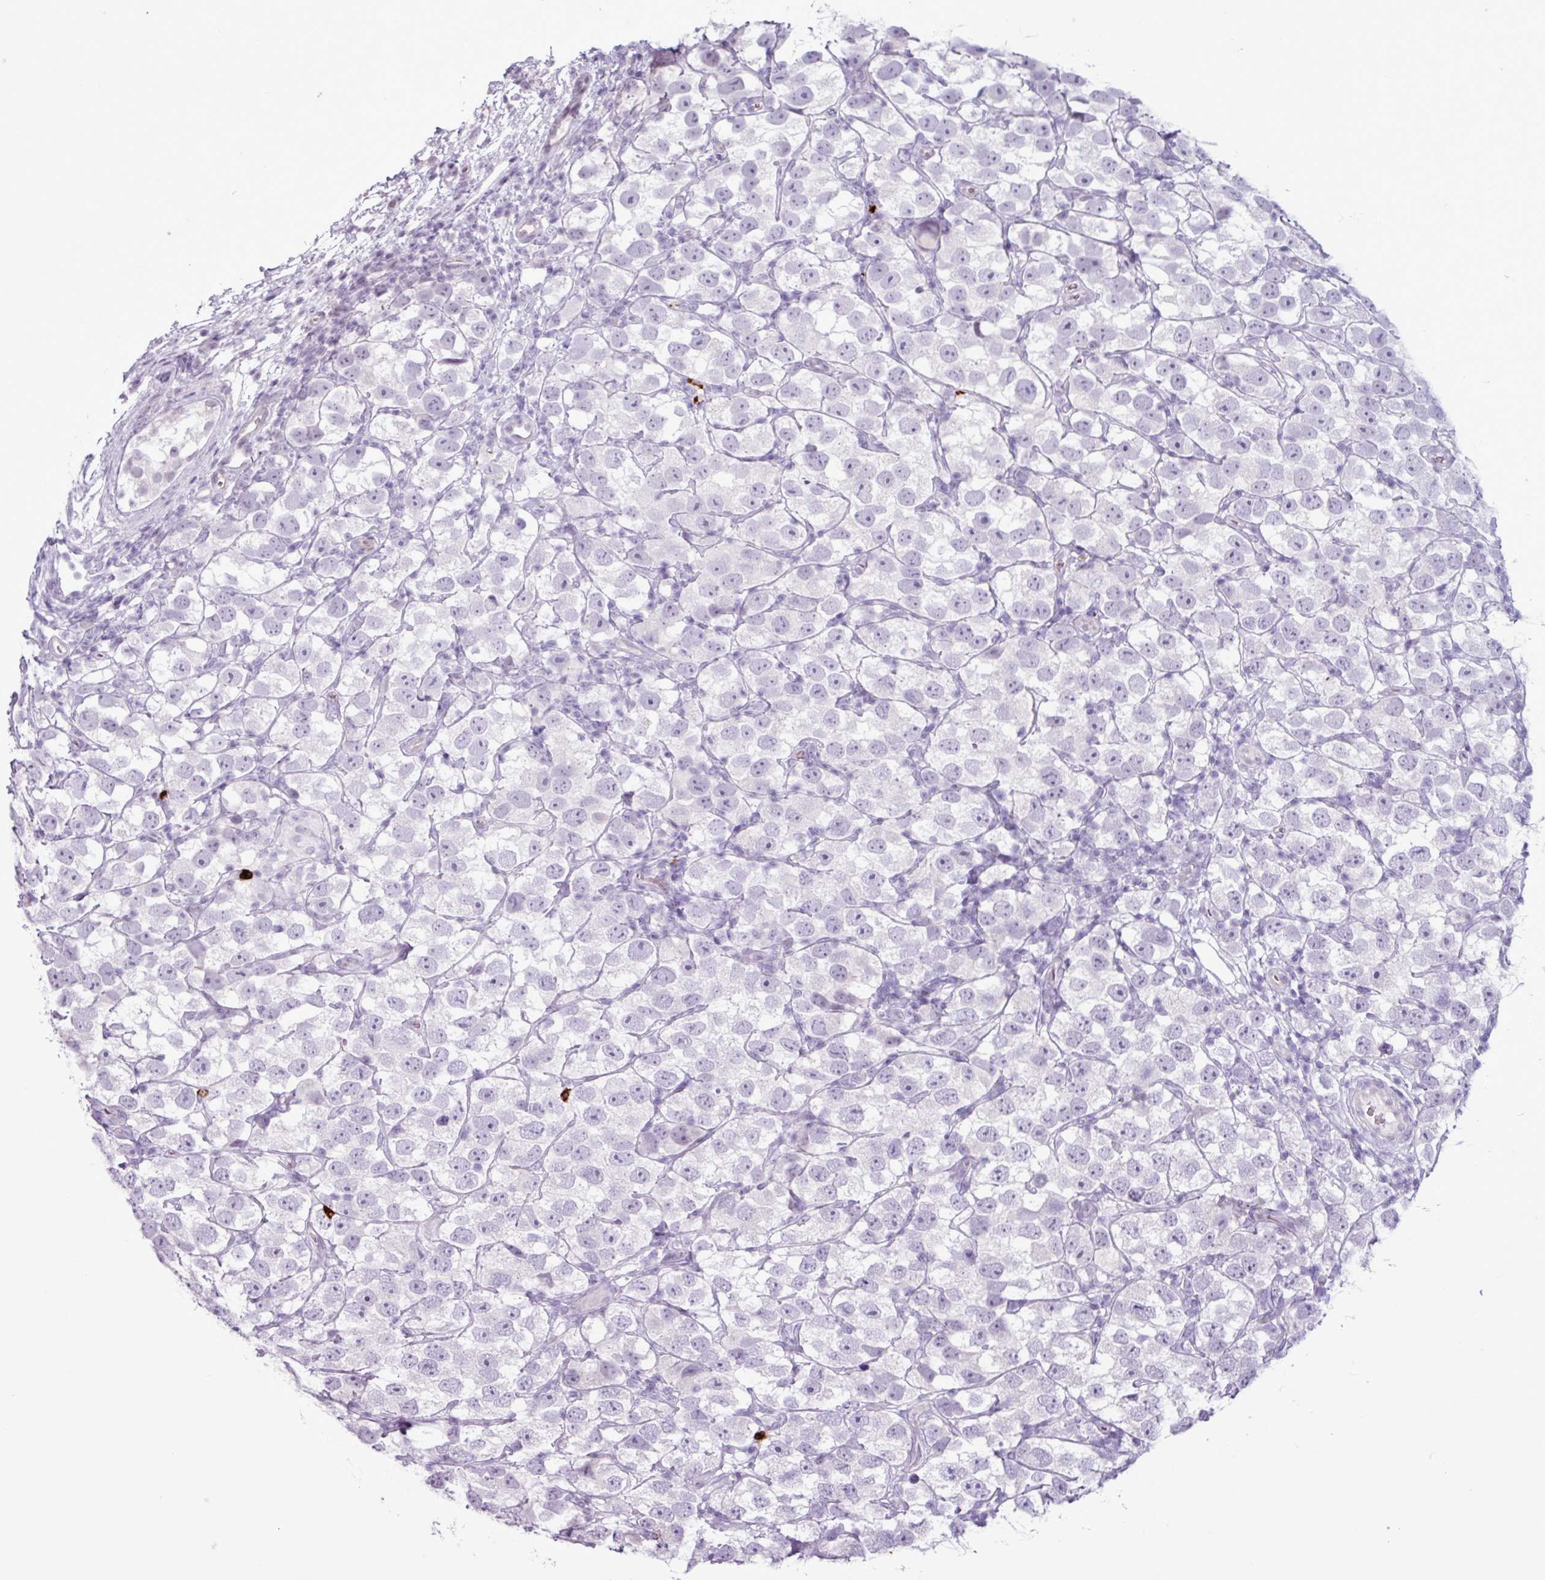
{"staining": {"intensity": "negative", "quantity": "none", "location": "none"}, "tissue": "testis cancer", "cell_type": "Tumor cells", "image_type": "cancer", "snomed": [{"axis": "morphology", "description": "Seminoma, NOS"}, {"axis": "topography", "description": "Testis"}], "caption": "An immunohistochemistry micrograph of testis cancer is shown. There is no staining in tumor cells of testis cancer.", "gene": "TMEM178A", "patient": {"sex": "male", "age": 26}}